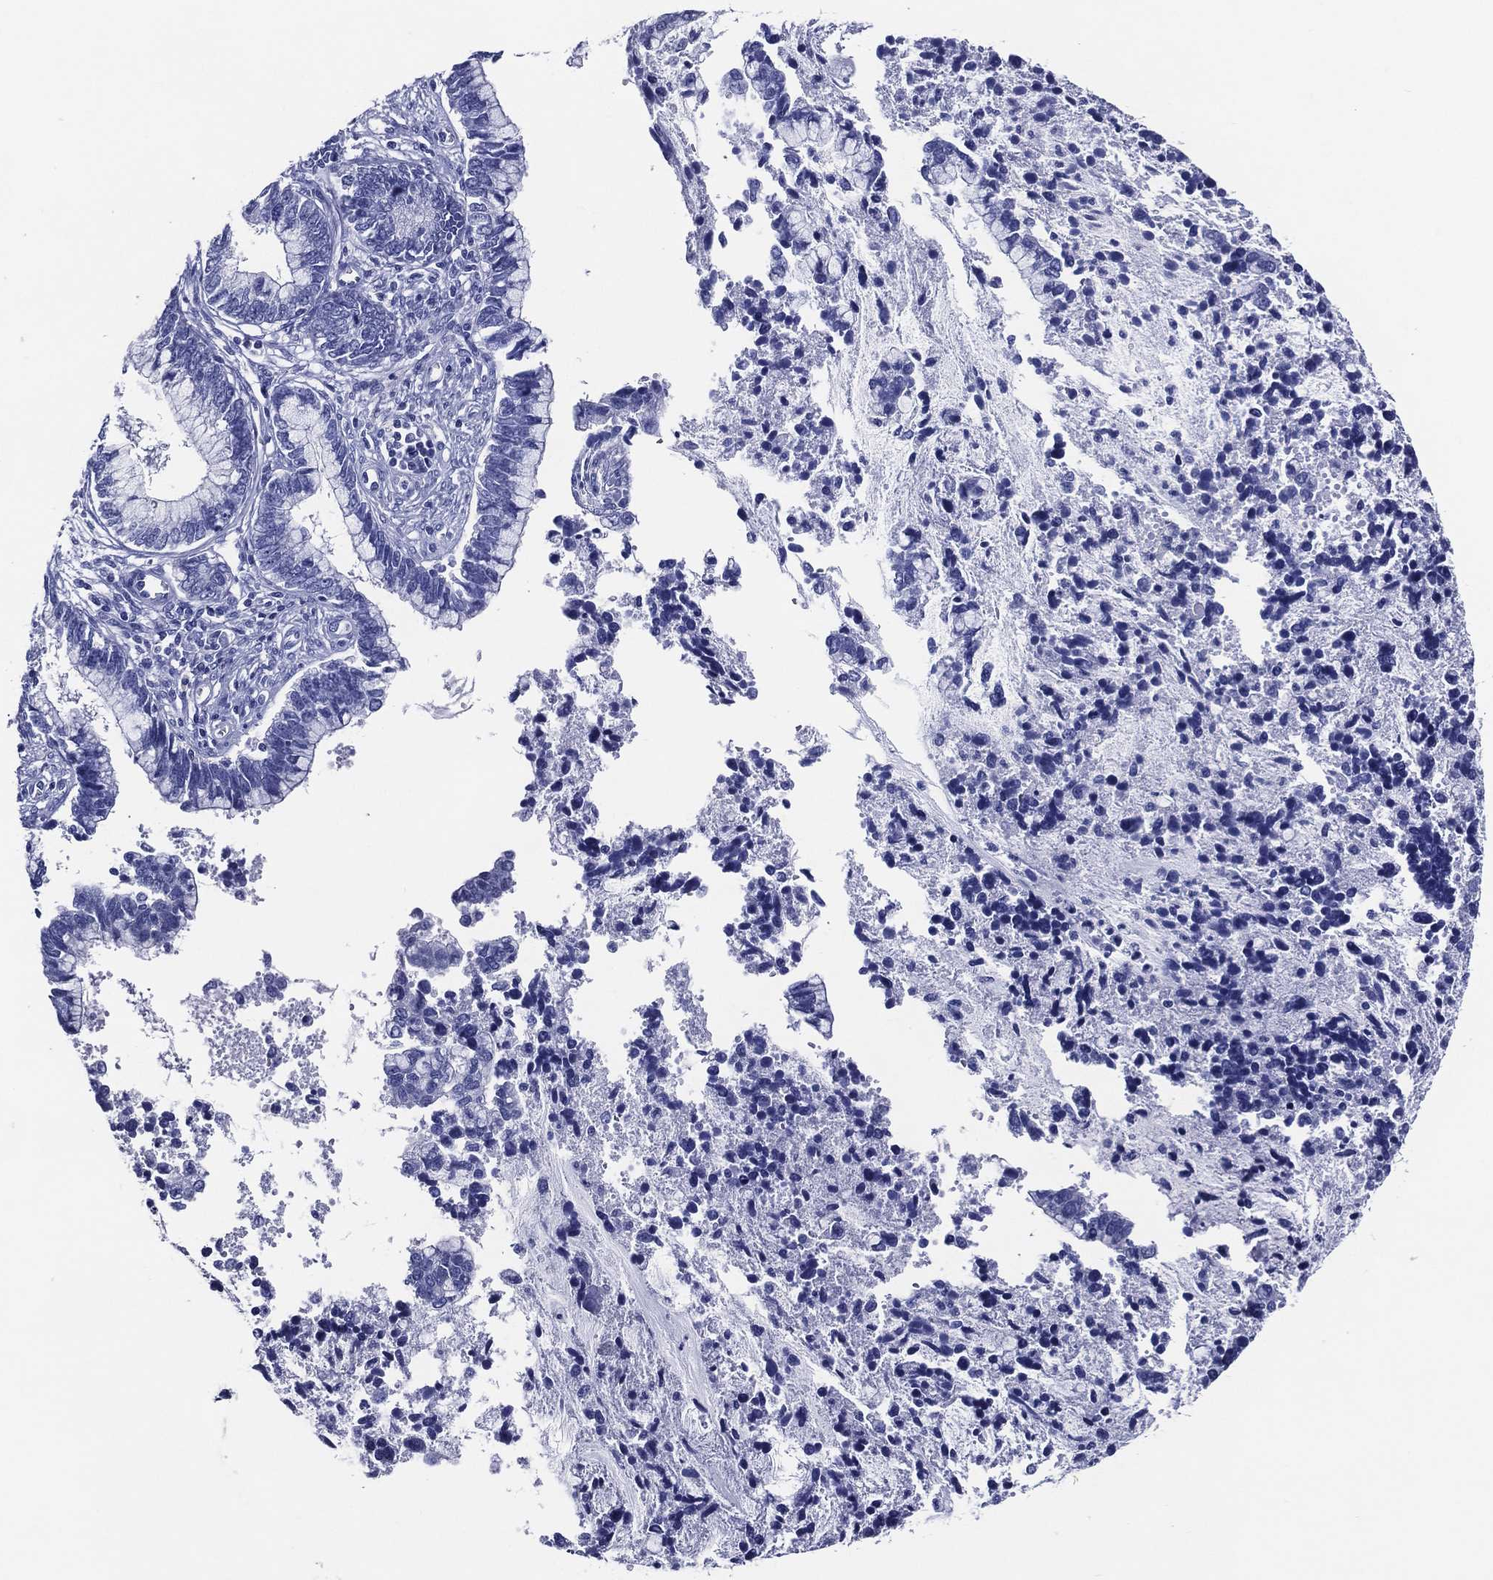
{"staining": {"intensity": "negative", "quantity": "none", "location": "none"}, "tissue": "cervical cancer", "cell_type": "Tumor cells", "image_type": "cancer", "snomed": [{"axis": "morphology", "description": "Adenocarcinoma, NOS"}, {"axis": "topography", "description": "Cervix"}], "caption": "DAB immunohistochemical staining of human cervical adenocarcinoma demonstrates no significant expression in tumor cells. Nuclei are stained in blue.", "gene": "ACE2", "patient": {"sex": "female", "age": 44}}